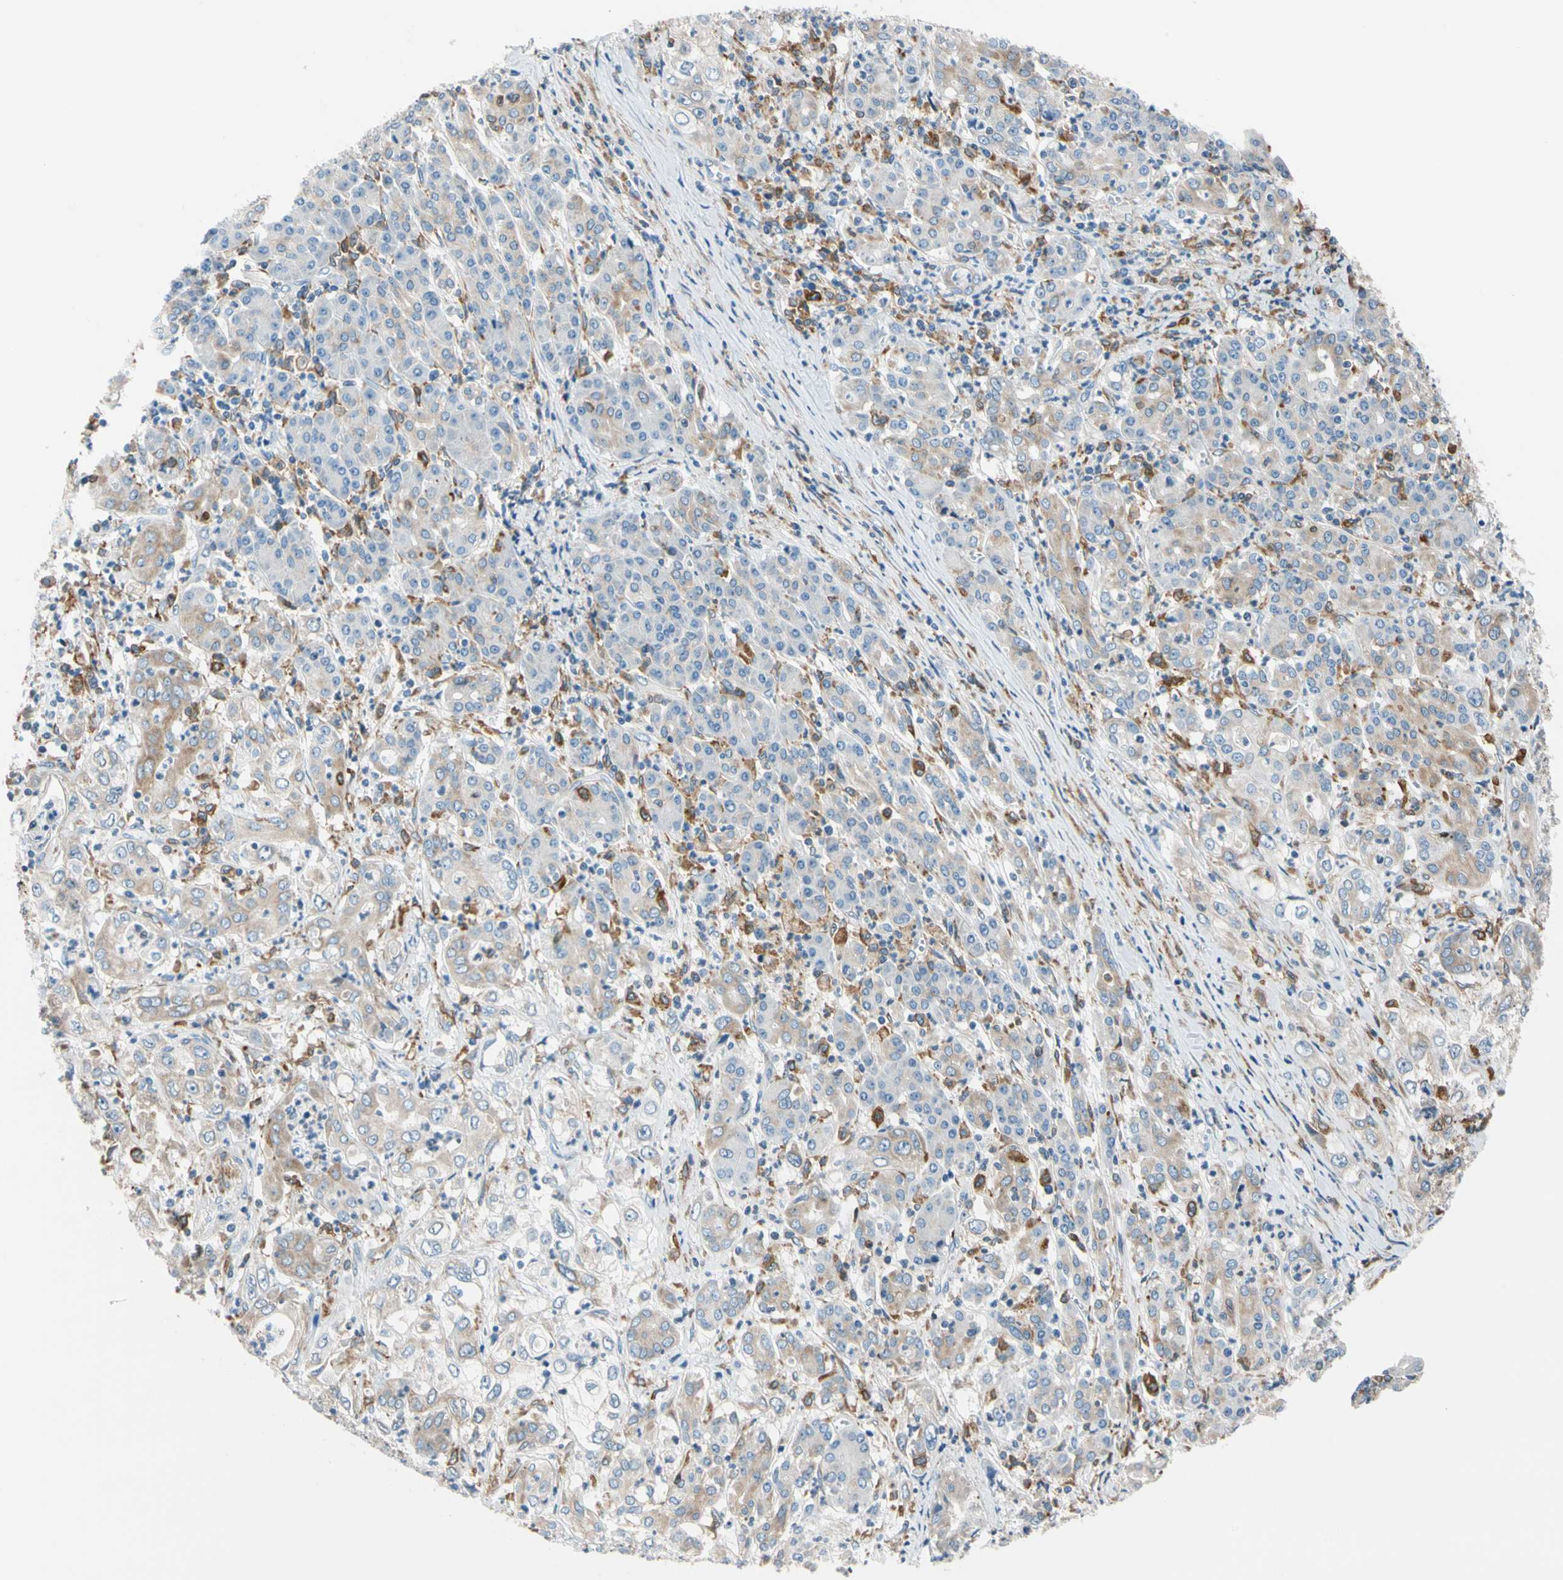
{"staining": {"intensity": "weak", "quantity": "<25%", "location": "cytoplasmic/membranous"}, "tissue": "pancreatic cancer", "cell_type": "Tumor cells", "image_type": "cancer", "snomed": [{"axis": "morphology", "description": "Adenocarcinoma, NOS"}, {"axis": "topography", "description": "Pancreas"}], "caption": "The immunohistochemistry image has no significant staining in tumor cells of pancreatic adenocarcinoma tissue.", "gene": "LRPAP1", "patient": {"sex": "male", "age": 70}}